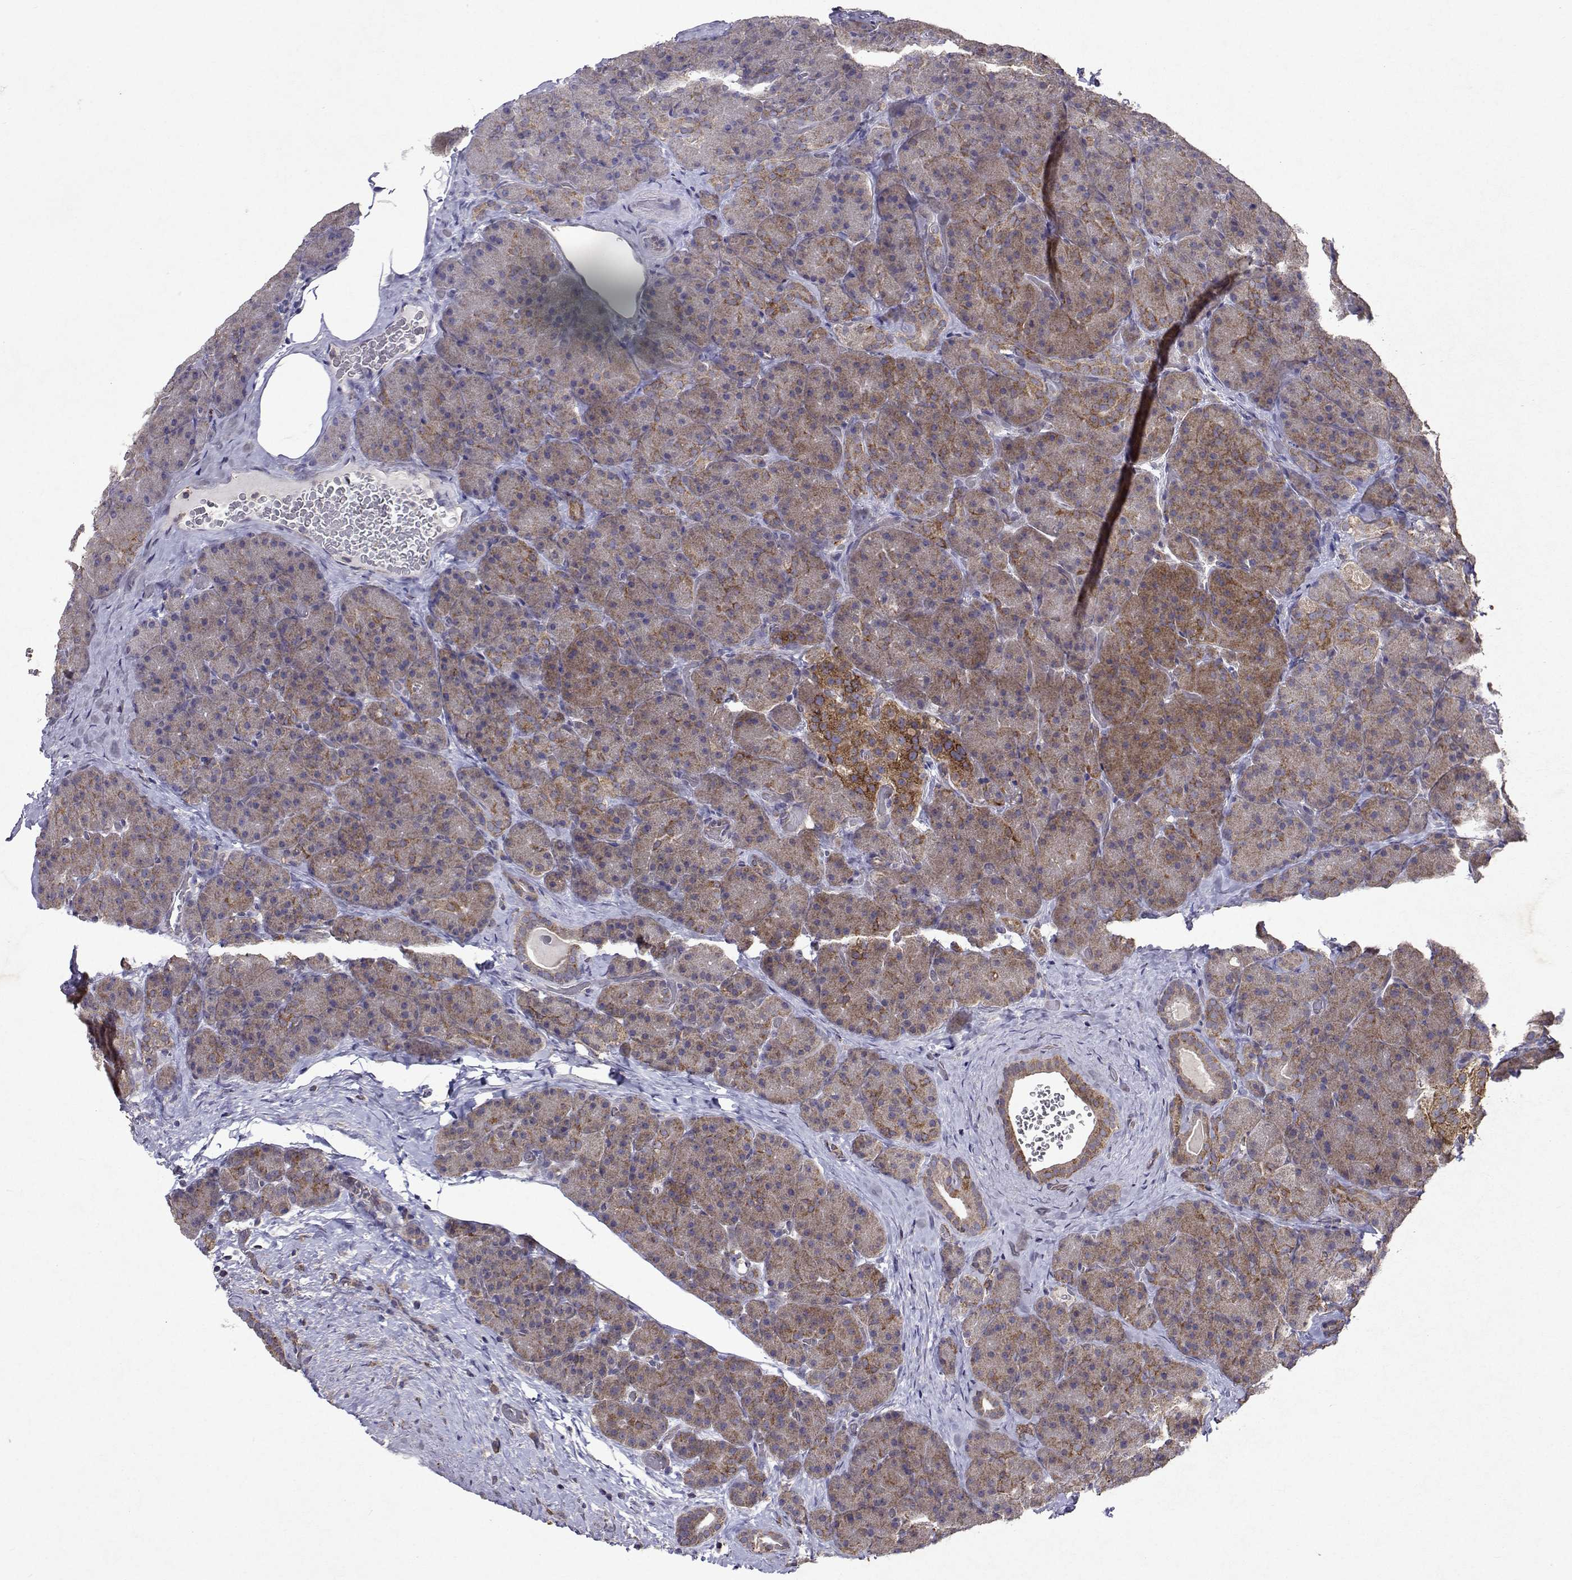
{"staining": {"intensity": "weak", "quantity": "25%-75%", "location": "cytoplasmic/membranous"}, "tissue": "pancreas", "cell_type": "Exocrine glandular cells", "image_type": "normal", "snomed": [{"axis": "morphology", "description": "Normal tissue, NOS"}, {"axis": "topography", "description": "Pancreas"}], "caption": "Approximately 25%-75% of exocrine glandular cells in normal human pancreas show weak cytoplasmic/membranous protein staining as visualized by brown immunohistochemical staining.", "gene": "TARBP2", "patient": {"sex": "male", "age": 57}}